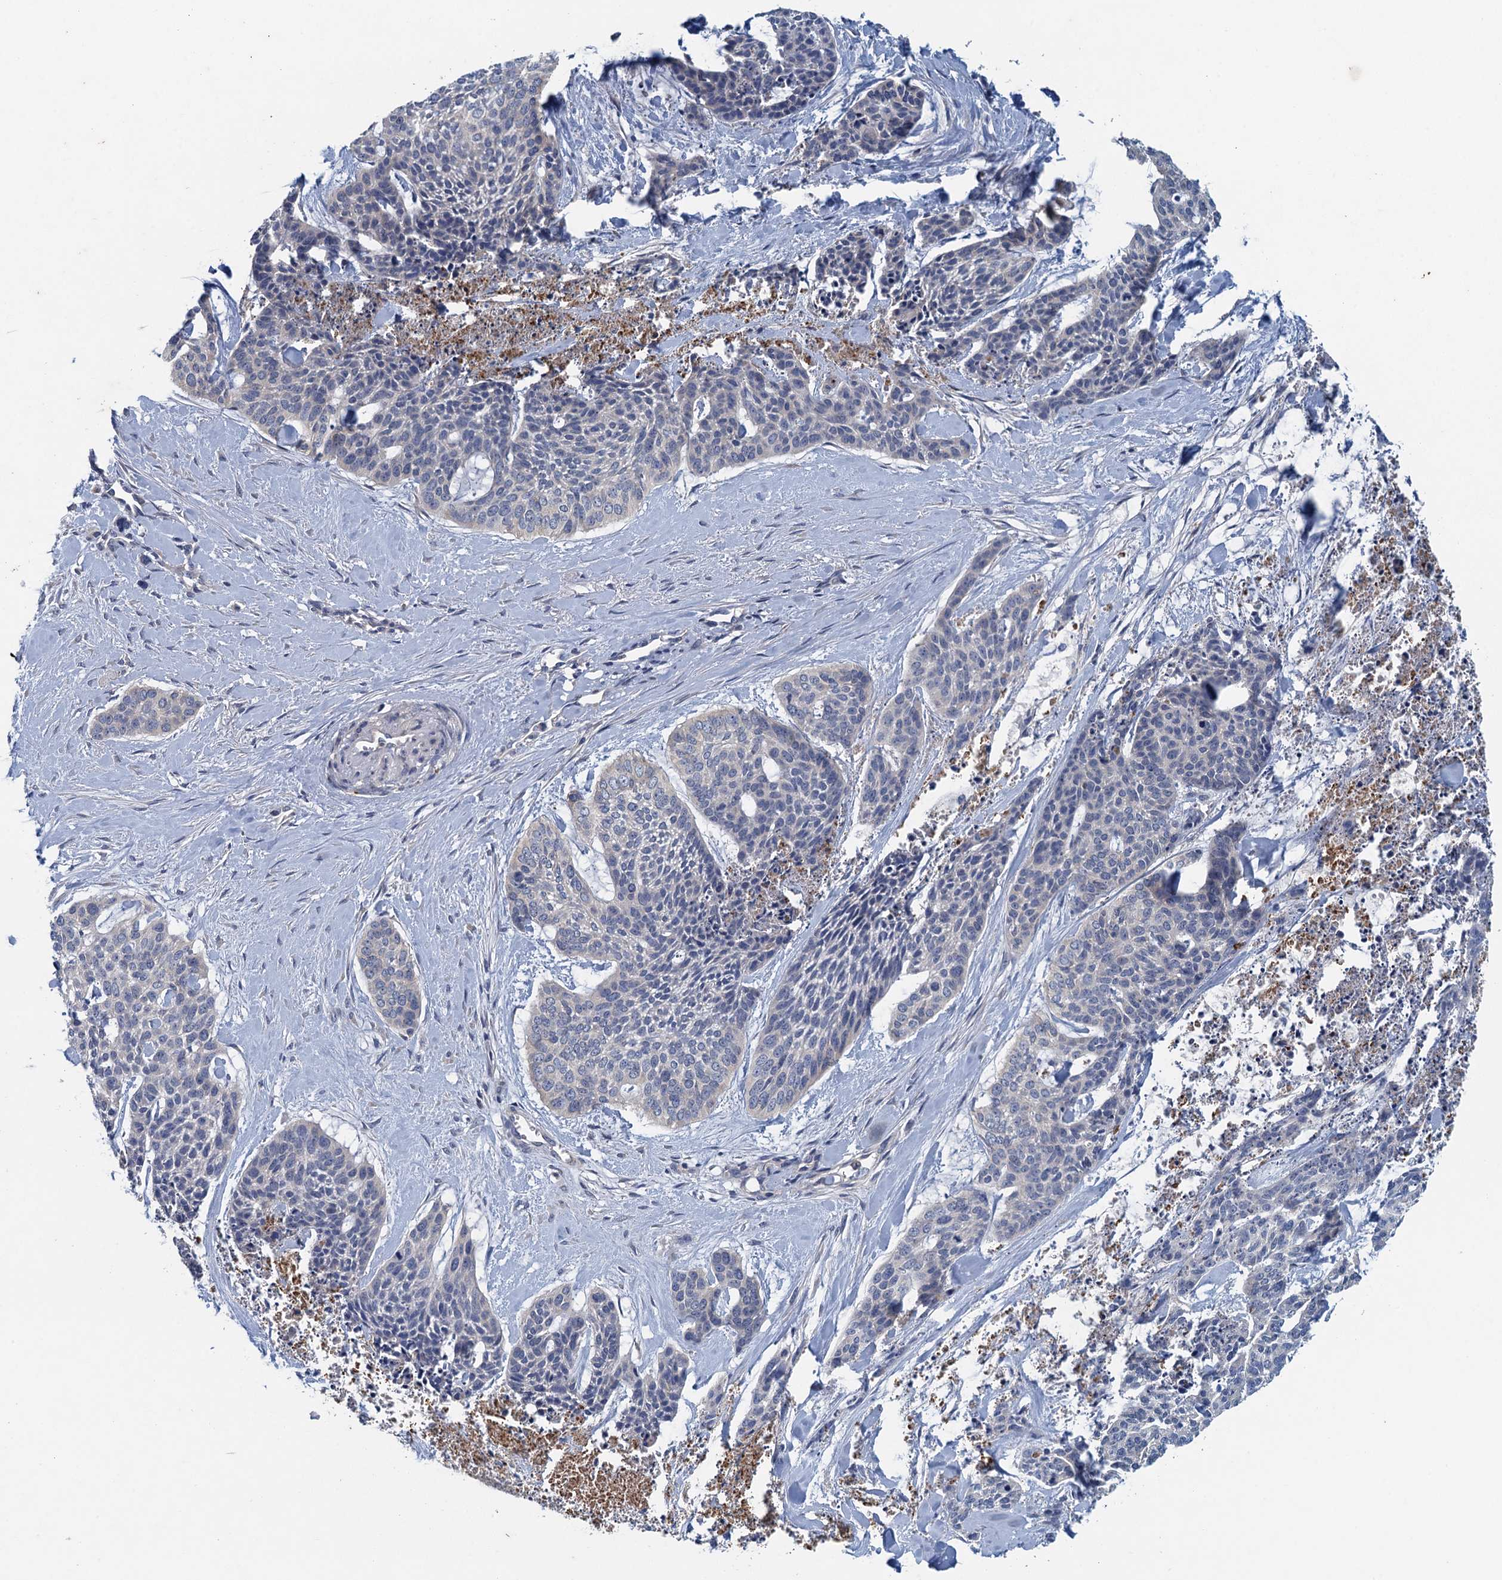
{"staining": {"intensity": "negative", "quantity": "none", "location": "none"}, "tissue": "skin cancer", "cell_type": "Tumor cells", "image_type": "cancer", "snomed": [{"axis": "morphology", "description": "Basal cell carcinoma"}, {"axis": "topography", "description": "Skin"}], "caption": "IHC histopathology image of skin cancer (basal cell carcinoma) stained for a protein (brown), which displays no positivity in tumor cells.", "gene": "TPCN1", "patient": {"sex": "female", "age": 64}}